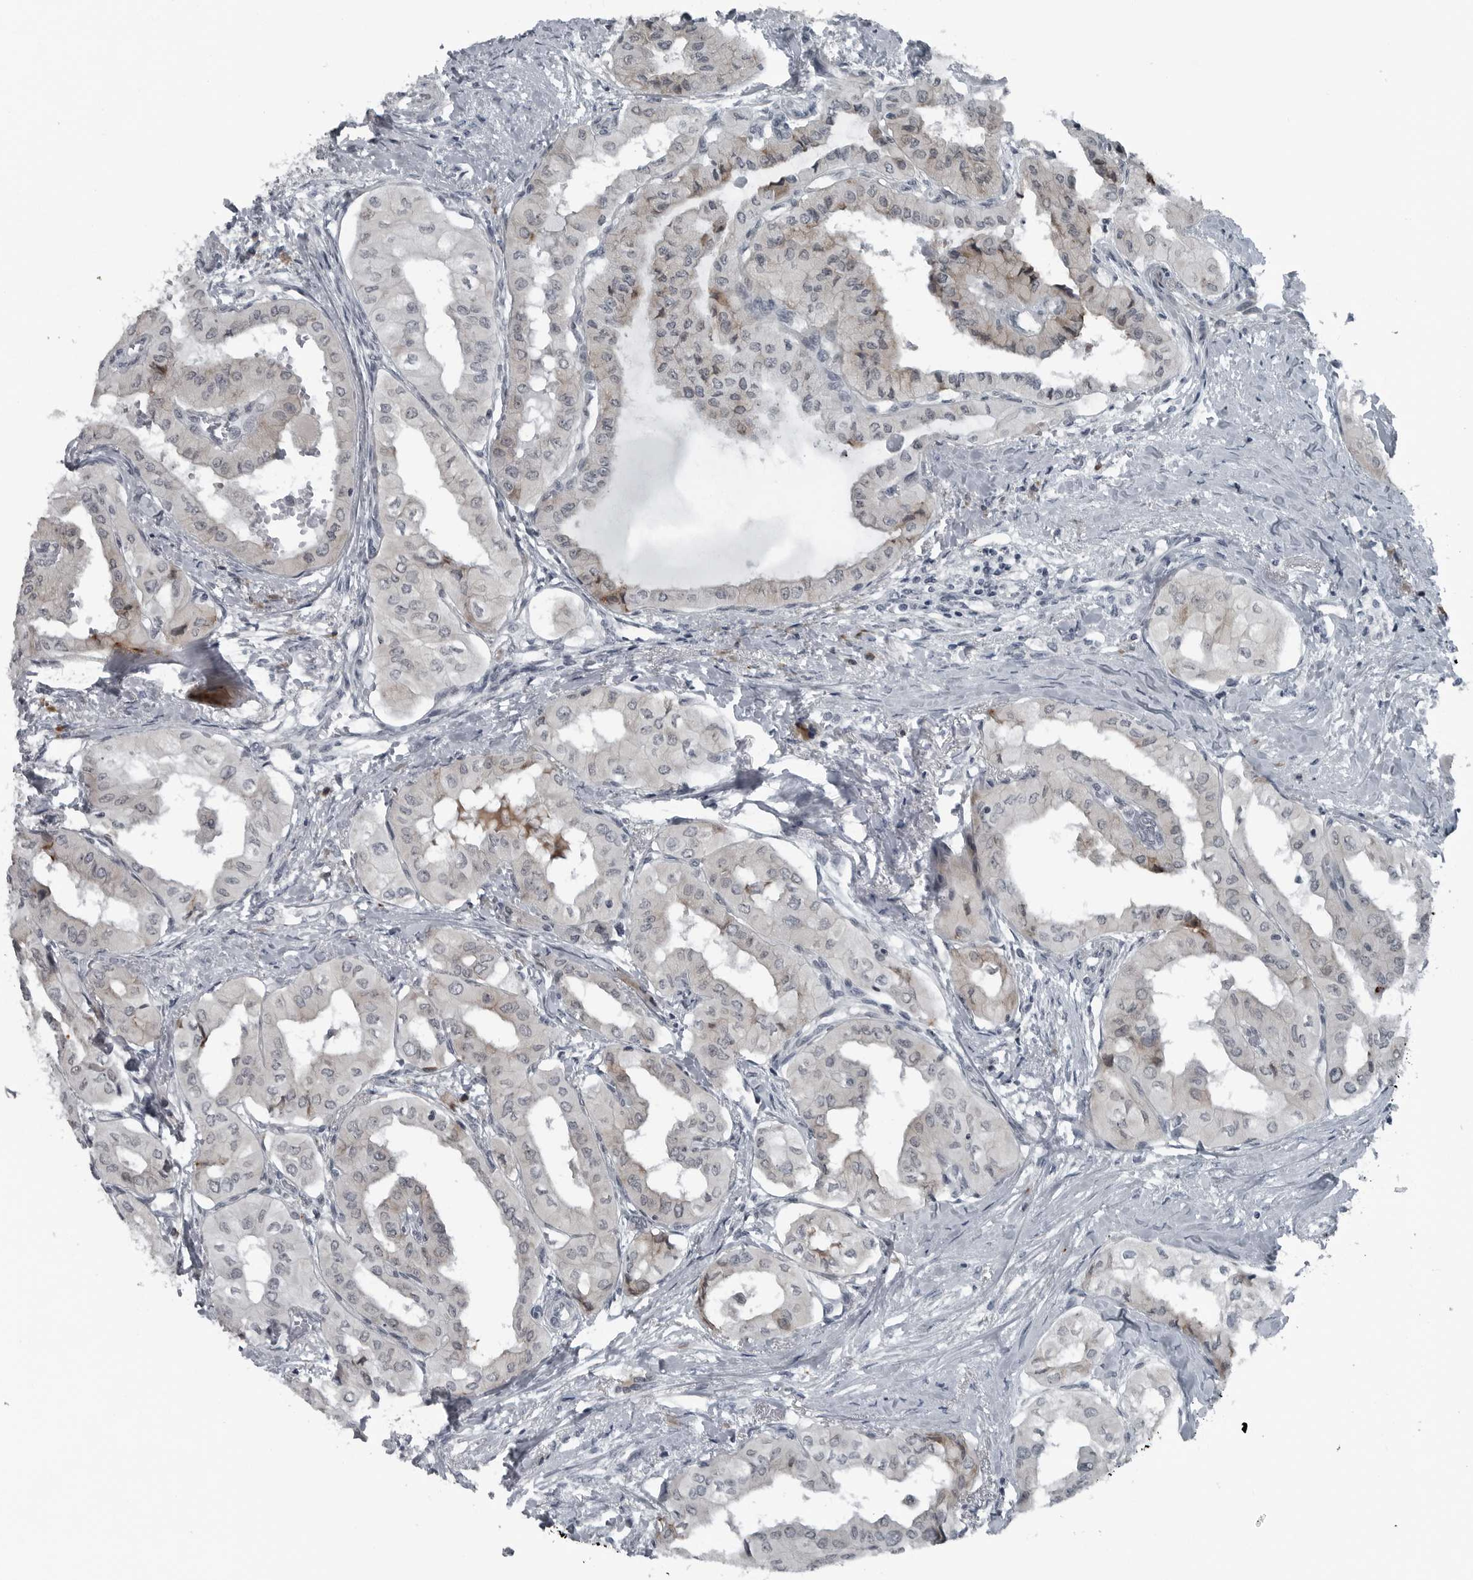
{"staining": {"intensity": "weak", "quantity": "<25%", "location": "cytoplasmic/membranous"}, "tissue": "thyroid cancer", "cell_type": "Tumor cells", "image_type": "cancer", "snomed": [{"axis": "morphology", "description": "Papillary adenocarcinoma, NOS"}, {"axis": "topography", "description": "Thyroid gland"}], "caption": "DAB immunohistochemical staining of thyroid cancer demonstrates no significant staining in tumor cells.", "gene": "DNAAF11", "patient": {"sex": "female", "age": 59}}